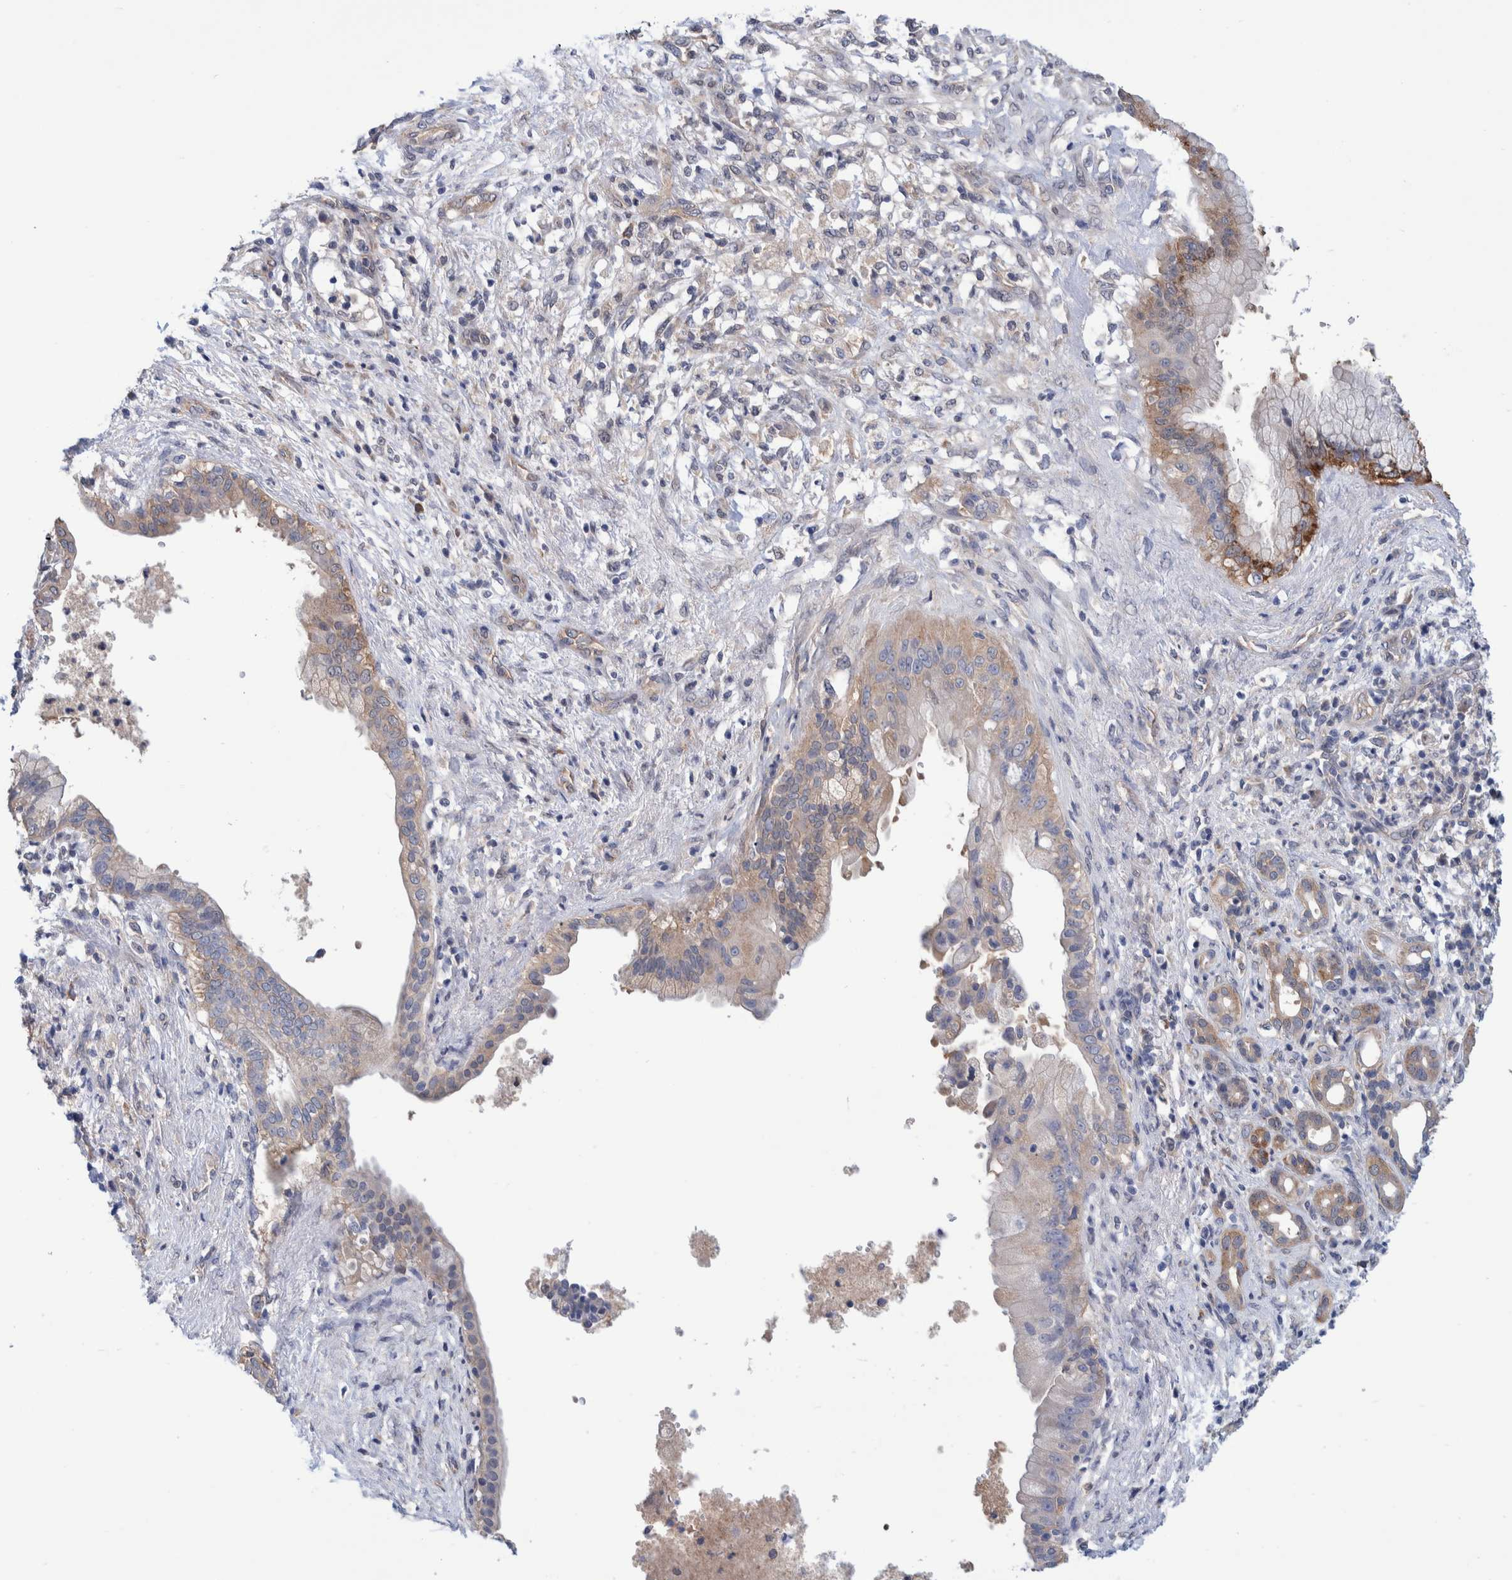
{"staining": {"intensity": "weak", "quantity": "25%-75%", "location": "cytoplasmic/membranous"}, "tissue": "pancreatic cancer", "cell_type": "Tumor cells", "image_type": "cancer", "snomed": [{"axis": "morphology", "description": "Adenocarcinoma, NOS"}, {"axis": "topography", "description": "Pancreas"}], "caption": "Immunohistochemistry (IHC) histopathology image of pancreatic adenocarcinoma stained for a protein (brown), which demonstrates low levels of weak cytoplasmic/membranous staining in about 25%-75% of tumor cells.", "gene": "PFAS", "patient": {"sex": "female", "age": 78}}